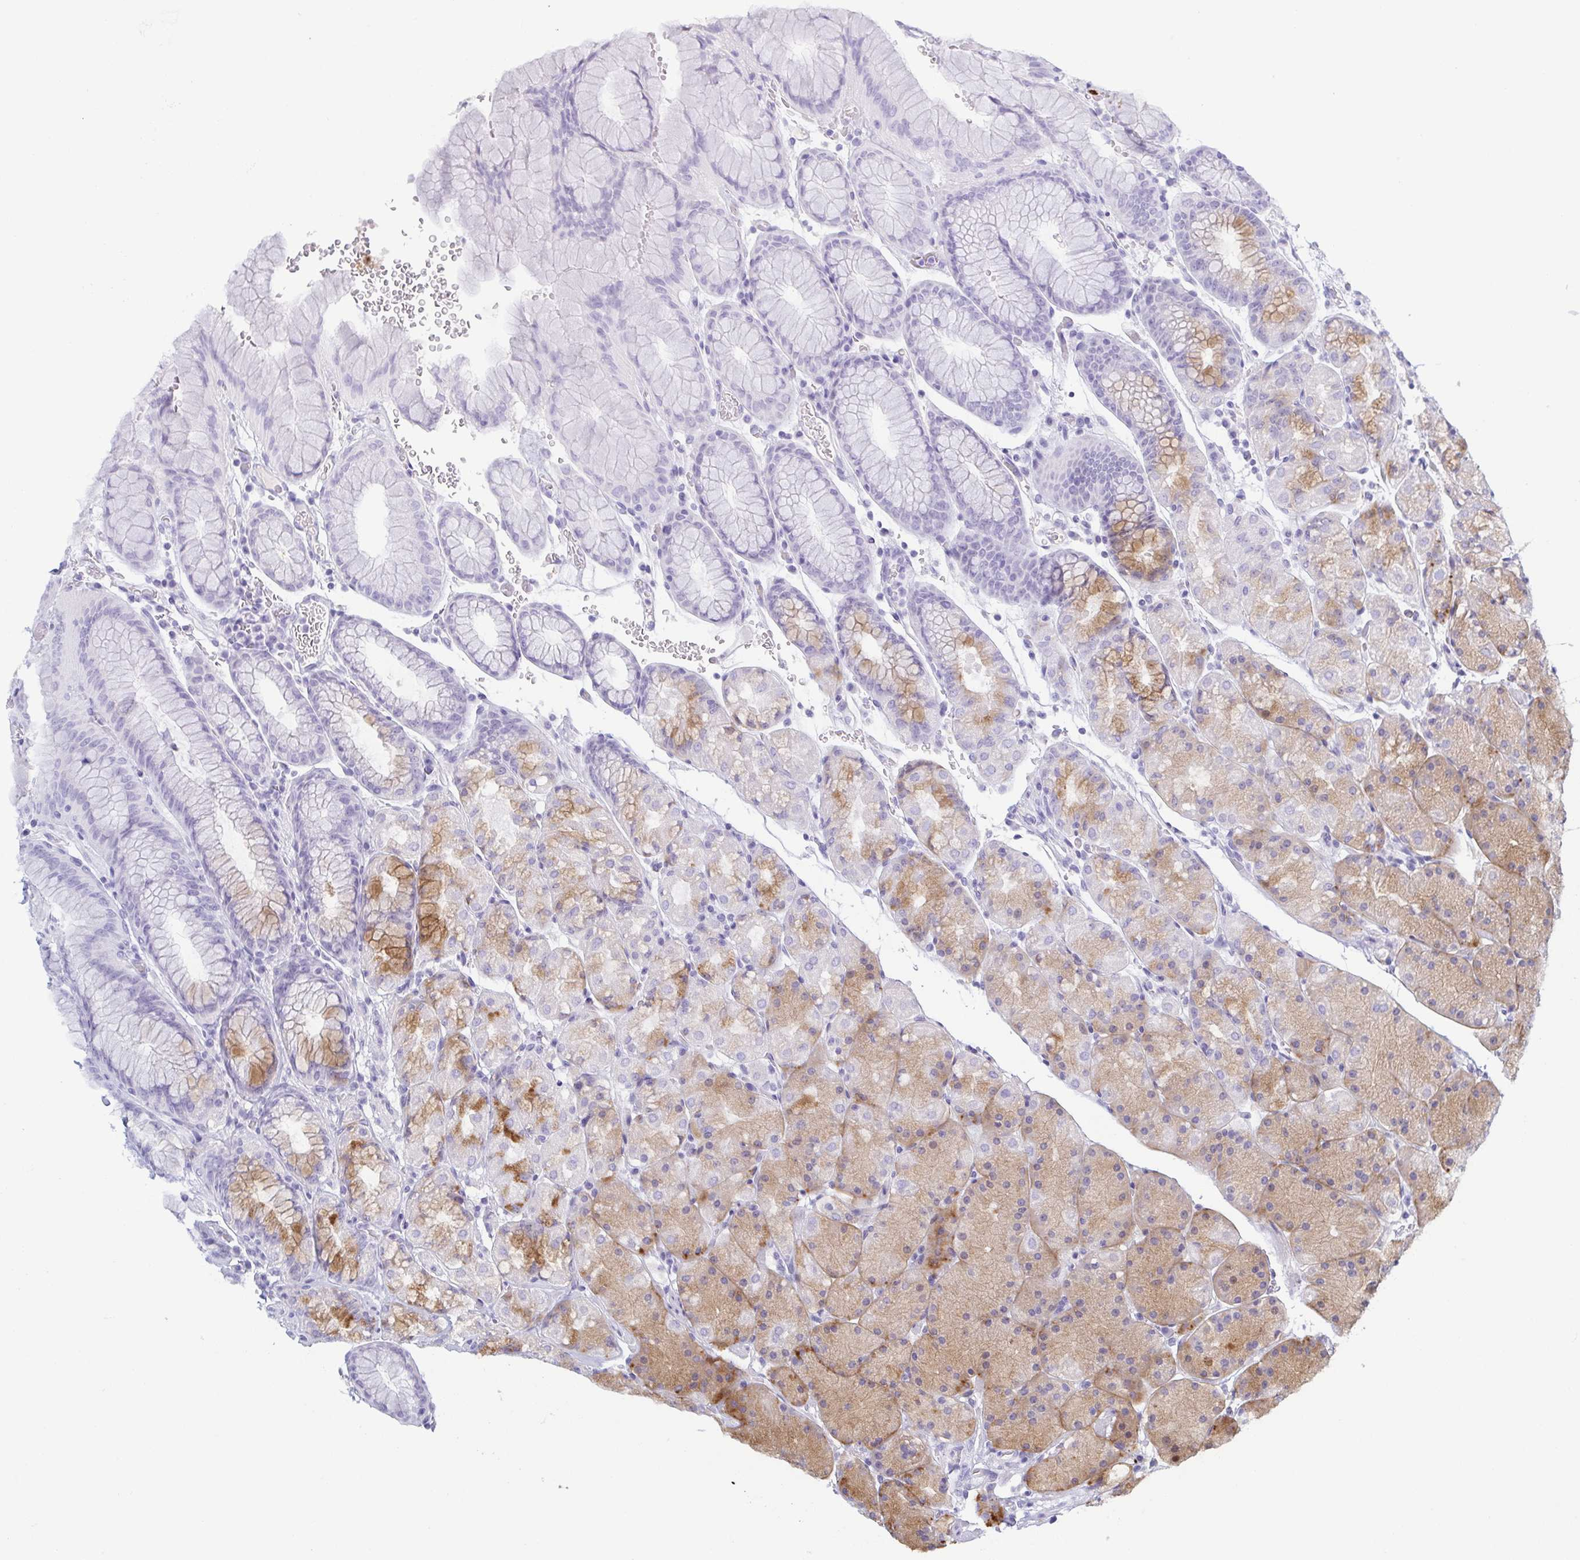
{"staining": {"intensity": "moderate", "quantity": "<25%", "location": "cytoplasmic/membranous"}, "tissue": "stomach", "cell_type": "Glandular cells", "image_type": "normal", "snomed": [{"axis": "morphology", "description": "Normal tissue, NOS"}, {"axis": "topography", "description": "Stomach, upper"}, {"axis": "topography", "description": "Stomach"}], "caption": "Protein expression analysis of benign stomach reveals moderate cytoplasmic/membranous expression in approximately <25% of glandular cells. (DAB IHC with brightfield microscopy, high magnification).", "gene": "ZG16B", "patient": {"sex": "male", "age": 76}}